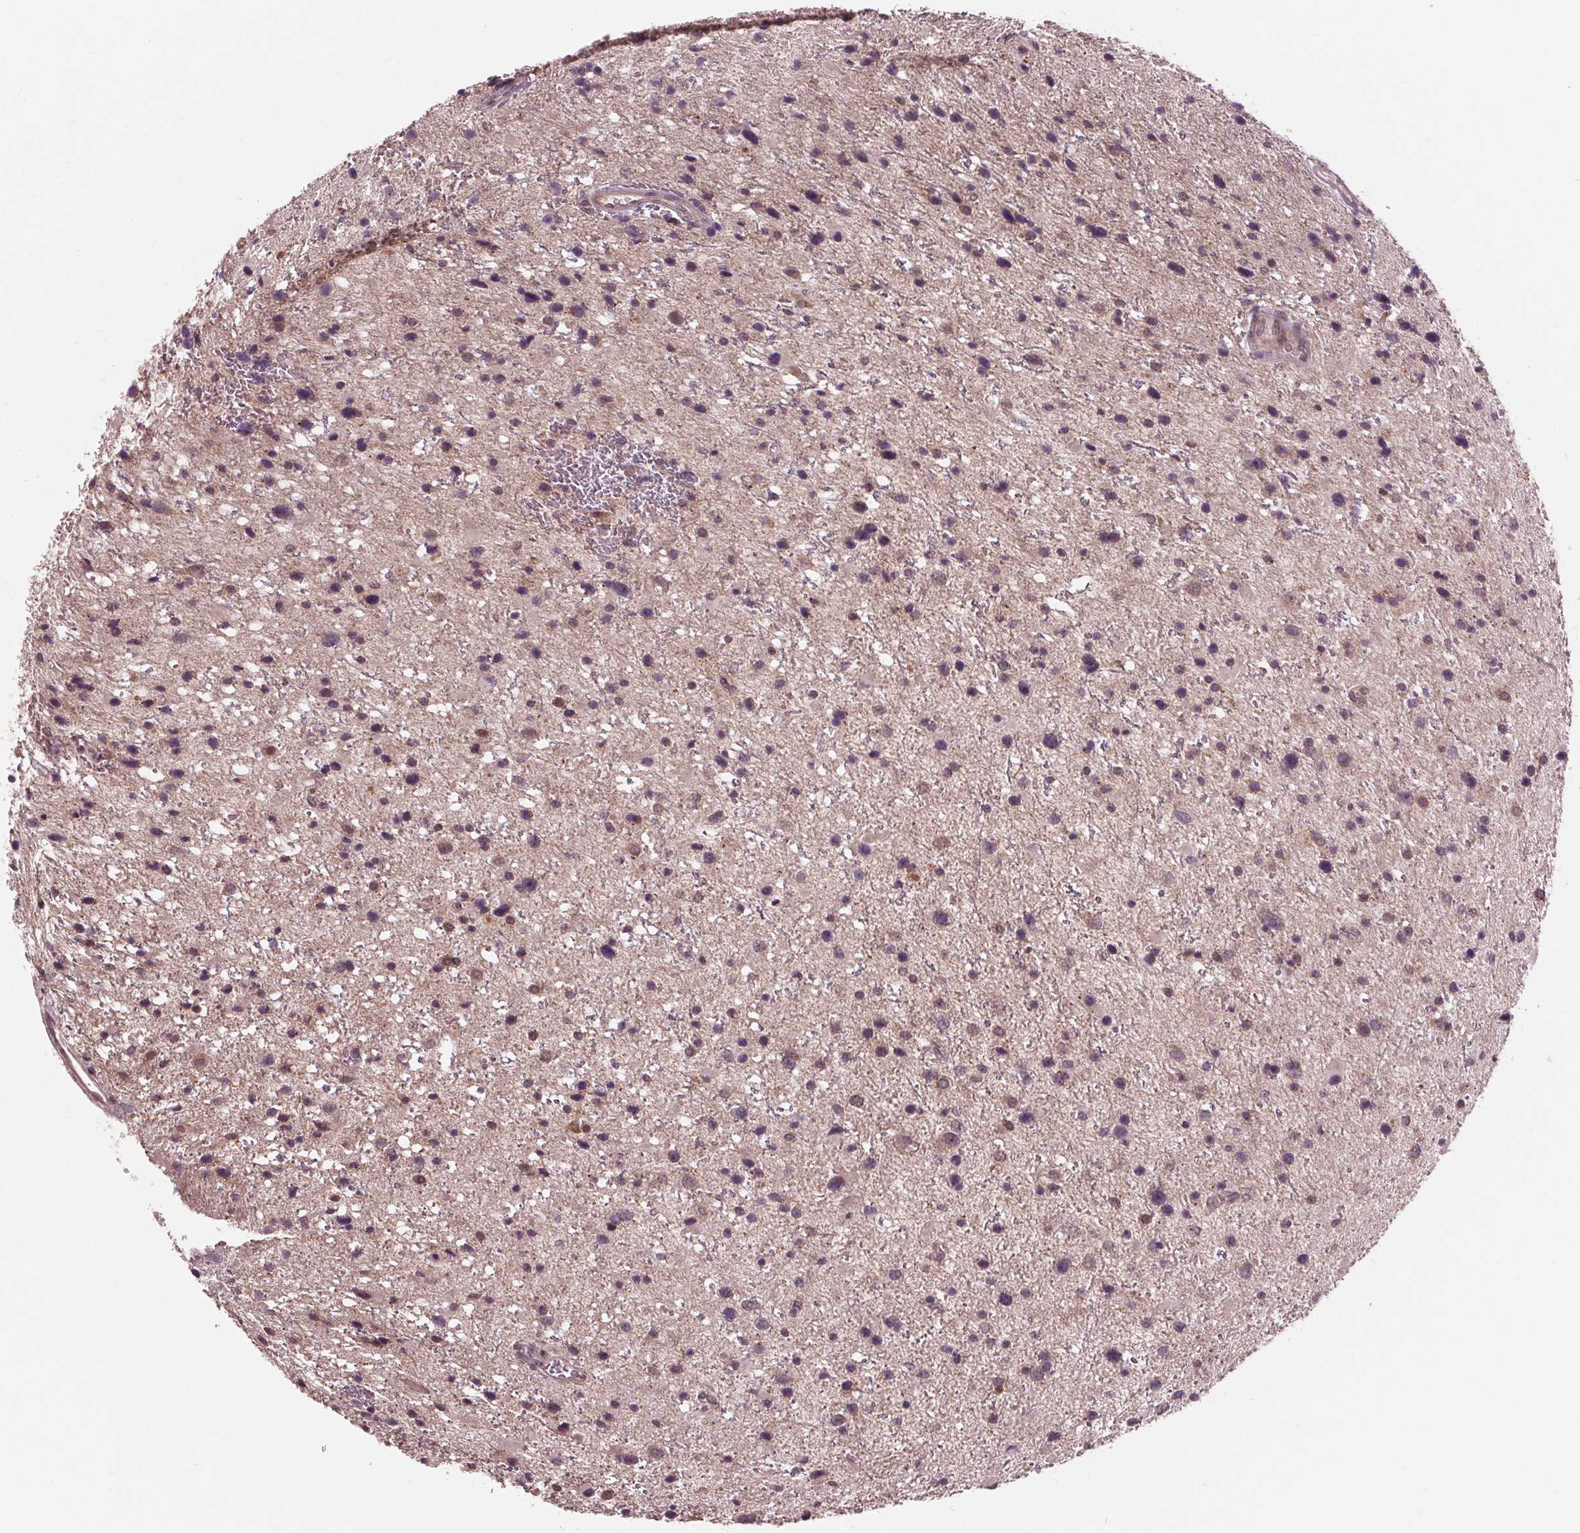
{"staining": {"intensity": "weak", "quantity": "<25%", "location": "cytoplasmic/membranous,nuclear"}, "tissue": "glioma", "cell_type": "Tumor cells", "image_type": "cancer", "snomed": [{"axis": "morphology", "description": "Glioma, malignant, Low grade"}, {"axis": "topography", "description": "Brain"}], "caption": "The histopathology image displays no significant positivity in tumor cells of glioma.", "gene": "MAPK8", "patient": {"sex": "female", "age": 32}}